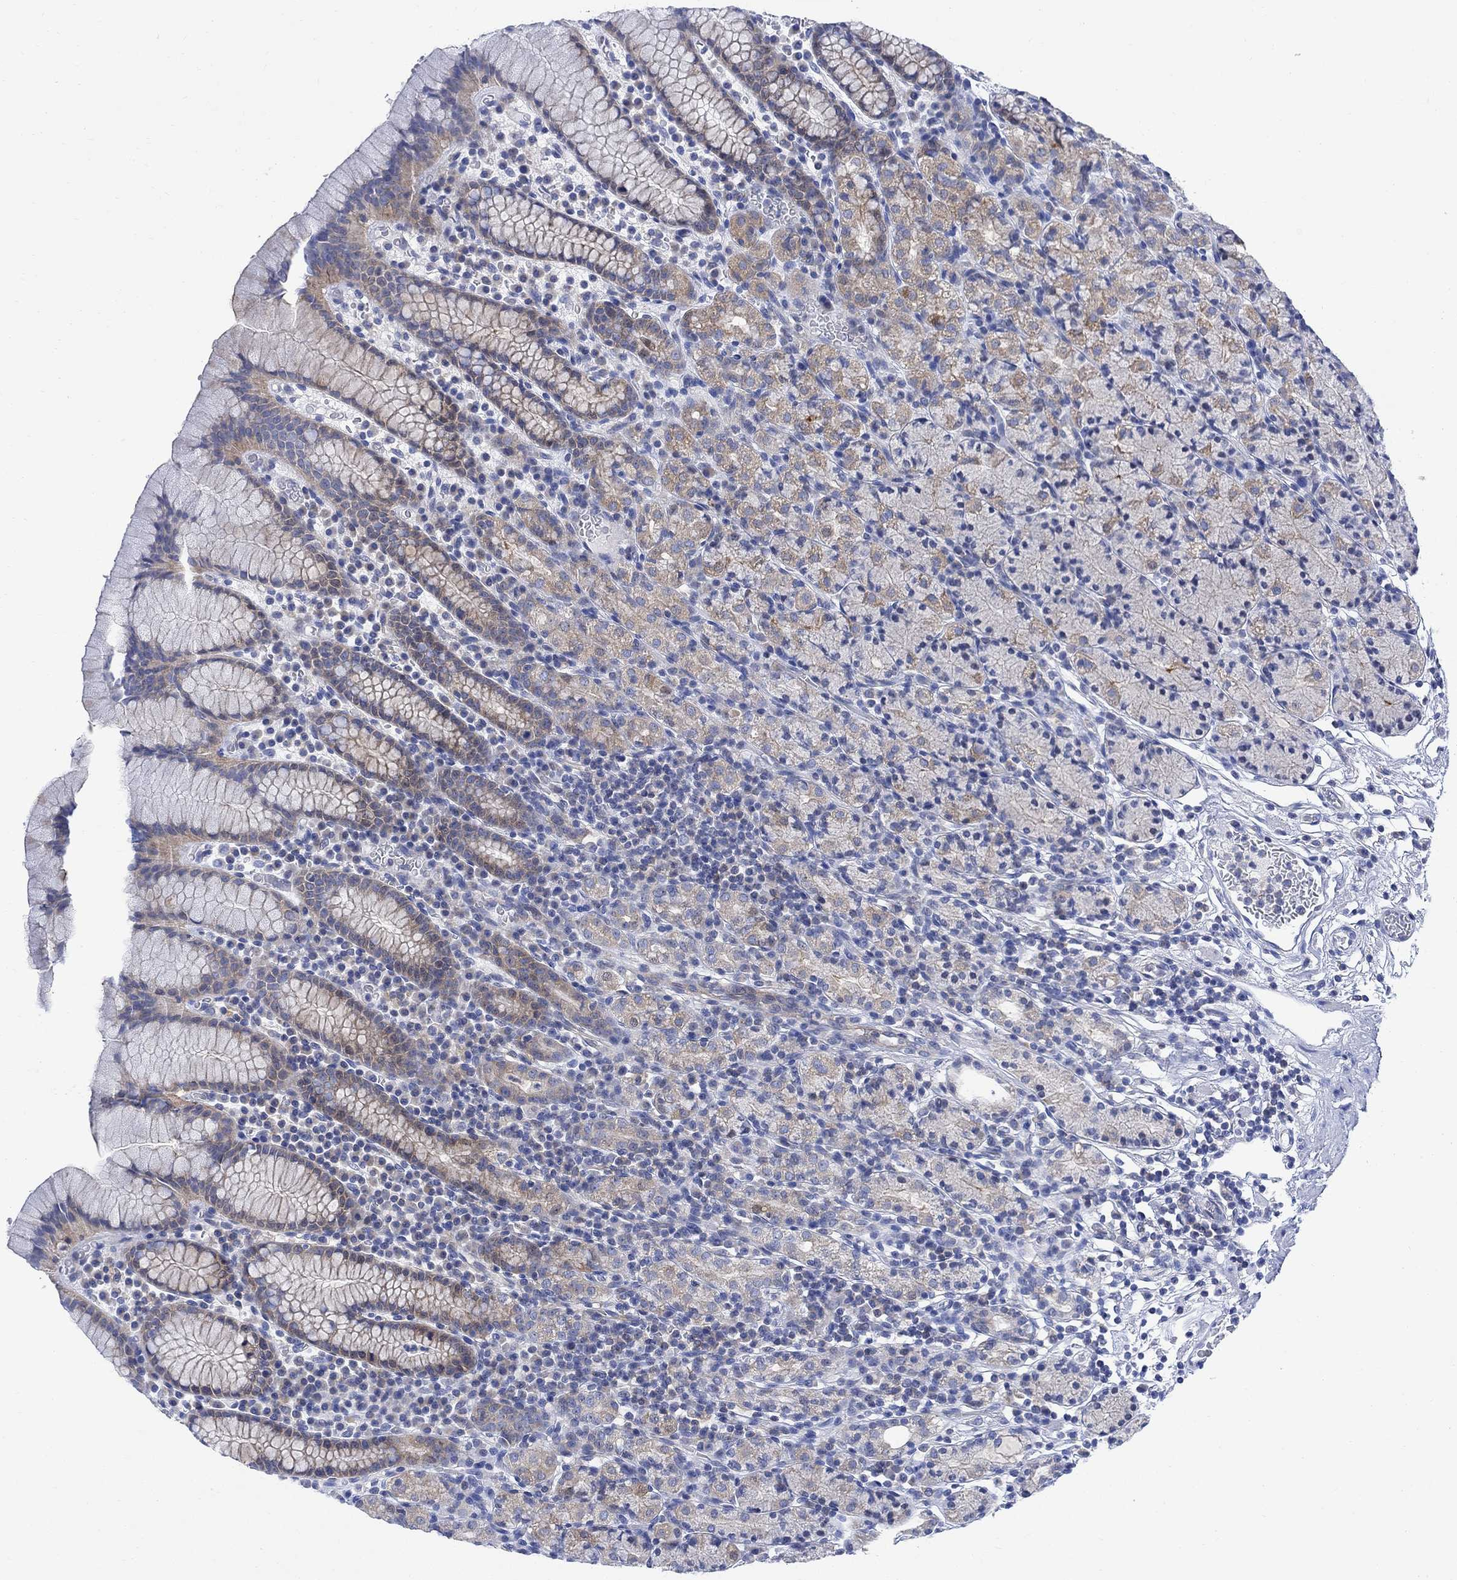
{"staining": {"intensity": "moderate", "quantity": "<25%", "location": "cytoplasmic/membranous"}, "tissue": "stomach", "cell_type": "Glandular cells", "image_type": "normal", "snomed": [{"axis": "morphology", "description": "Normal tissue, NOS"}, {"axis": "topography", "description": "Stomach, upper"}, {"axis": "topography", "description": "Stomach"}], "caption": "A low amount of moderate cytoplasmic/membranous expression is appreciated in about <25% of glandular cells in unremarkable stomach. (brown staining indicates protein expression, while blue staining denotes nuclei).", "gene": "ARSK", "patient": {"sex": "male", "age": 62}}